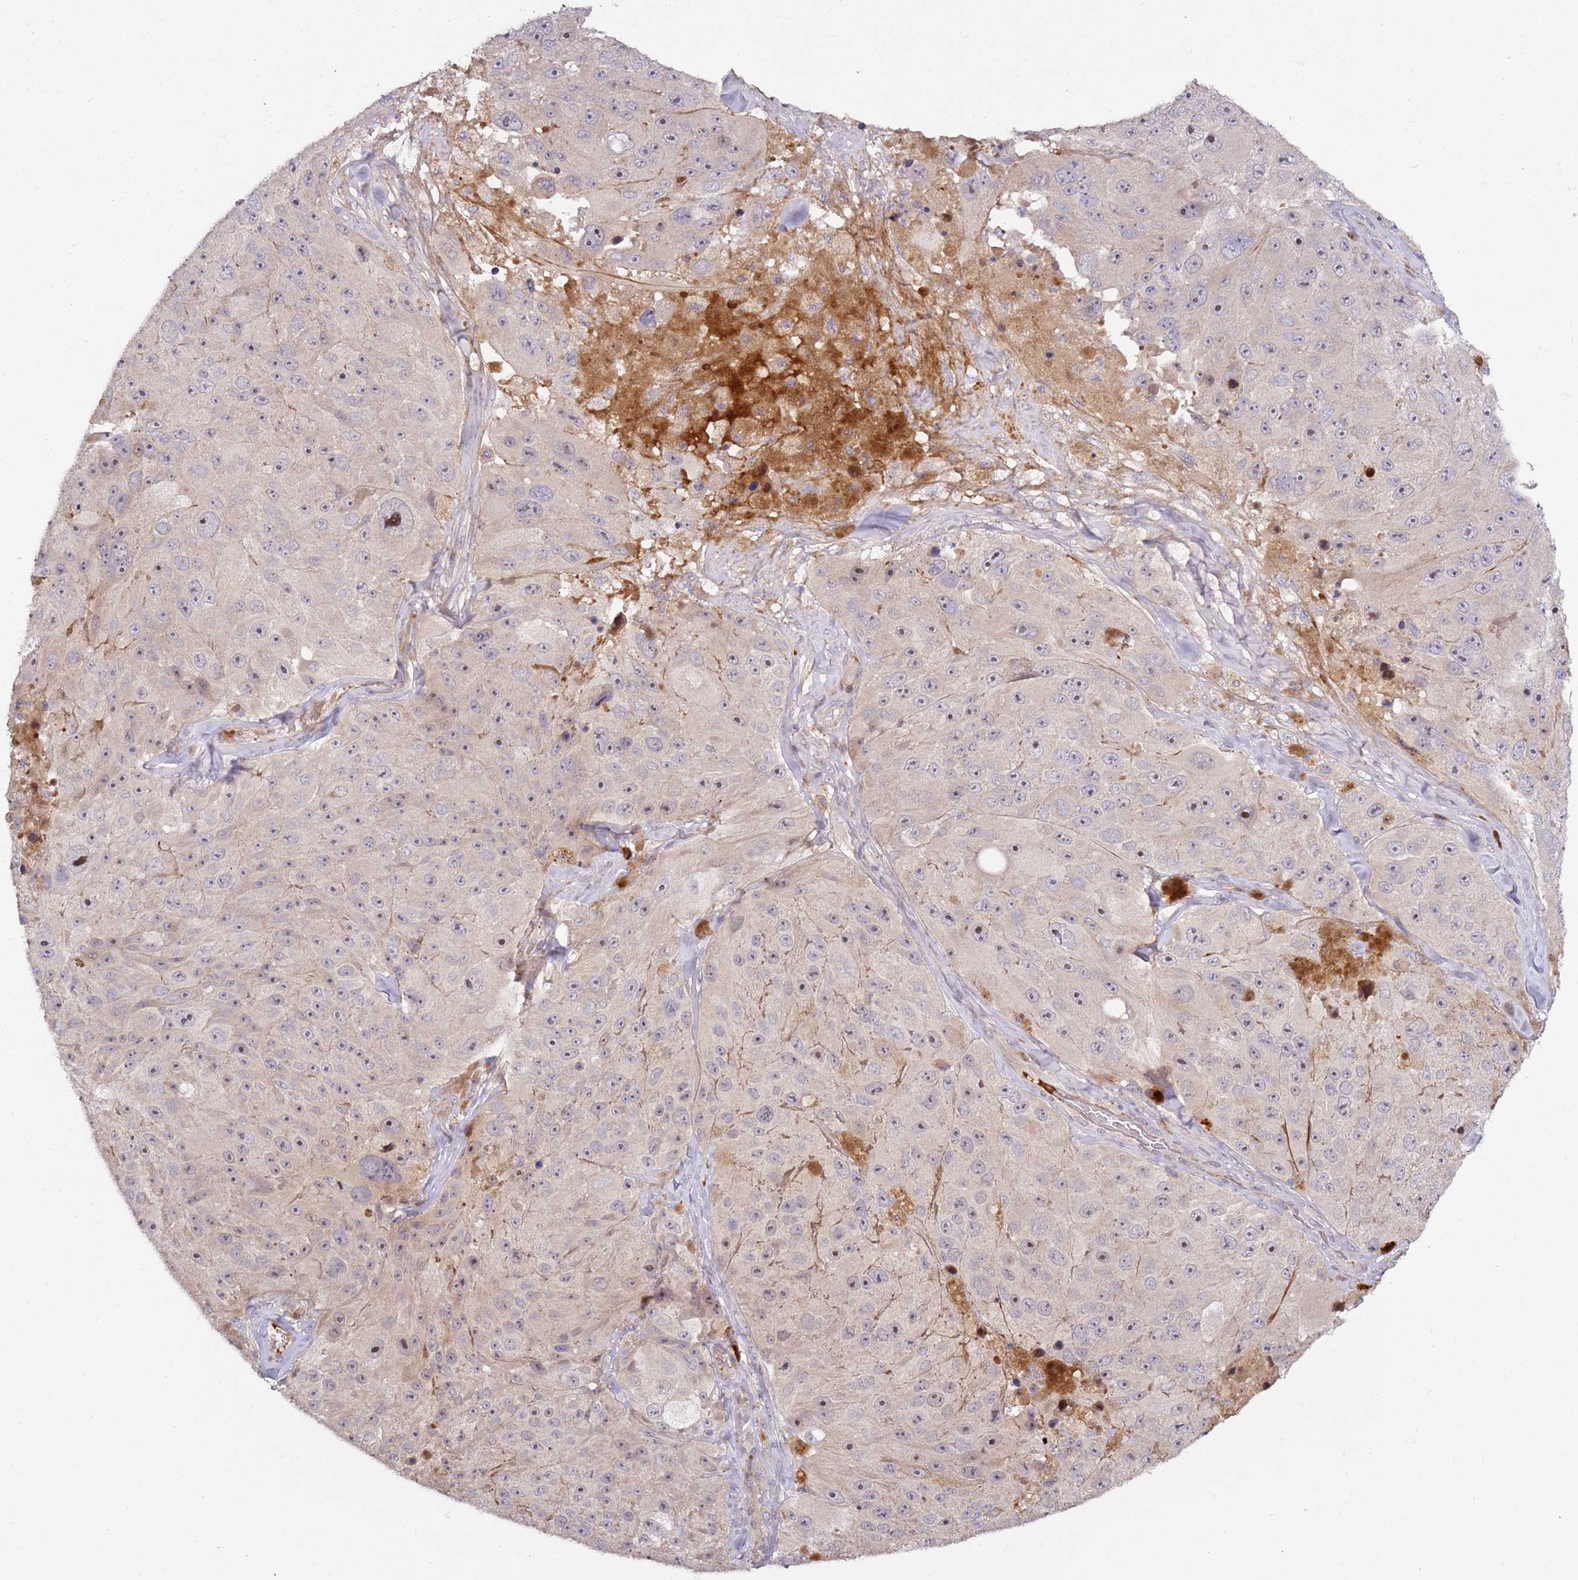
{"staining": {"intensity": "negative", "quantity": "none", "location": "none"}, "tissue": "melanoma", "cell_type": "Tumor cells", "image_type": "cancer", "snomed": [{"axis": "morphology", "description": "Malignant melanoma, Metastatic site"}, {"axis": "topography", "description": "Lymph node"}], "caption": "Malignant melanoma (metastatic site) stained for a protein using immunohistochemistry demonstrates no positivity tumor cells.", "gene": "RHBDL1", "patient": {"sex": "male", "age": 62}}